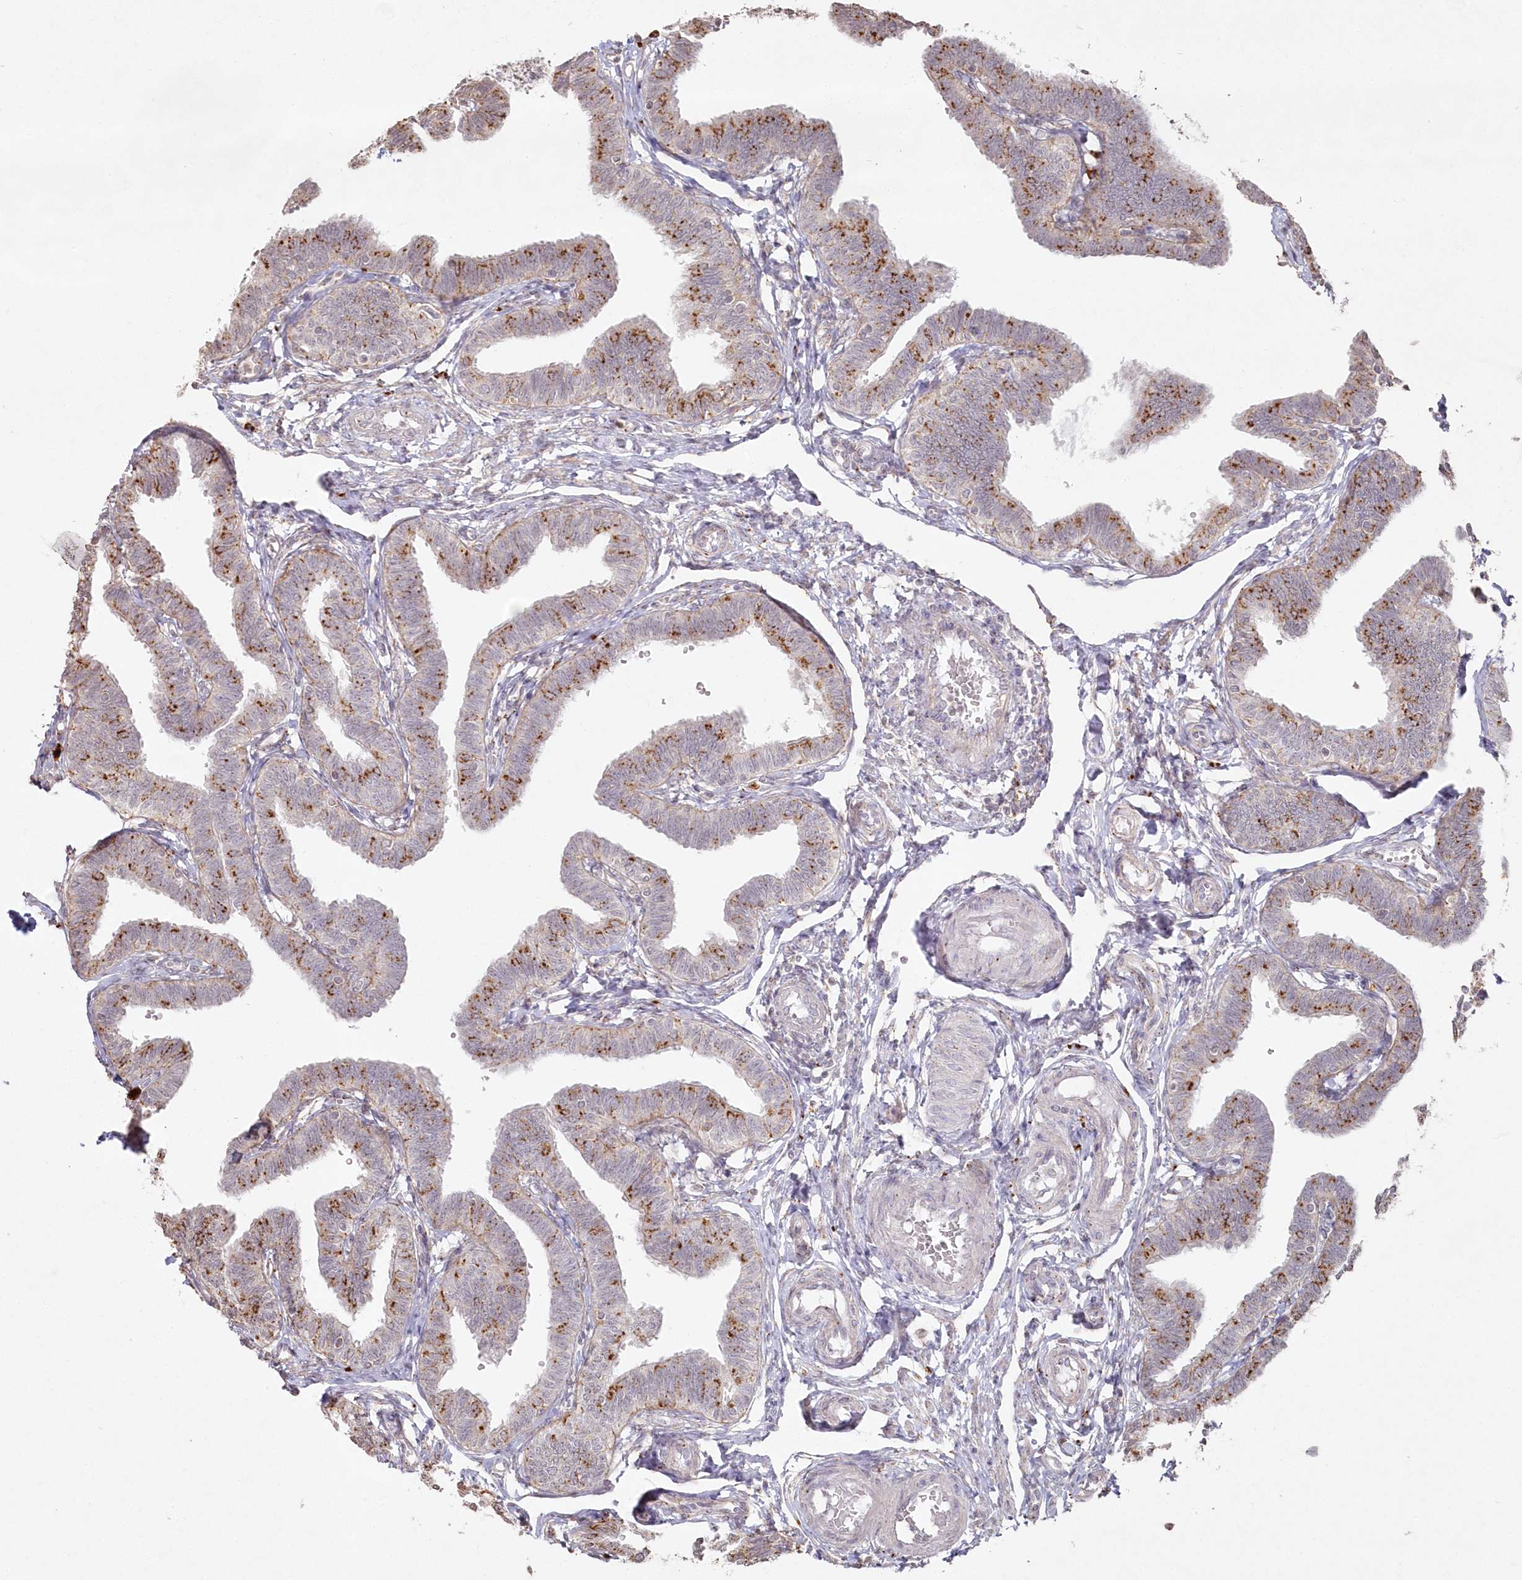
{"staining": {"intensity": "moderate", "quantity": ">75%", "location": "cytoplasmic/membranous"}, "tissue": "fallopian tube", "cell_type": "Glandular cells", "image_type": "normal", "snomed": [{"axis": "morphology", "description": "Normal tissue, NOS"}, {"axis": "topography", "description": "Fallopian tube"}, {"axis": "topography", "description": "Ovary"}], "caption": "Immunohistochemical staining of normal fallopian tube displays medium levels of moderate cytoplasmic/membranous expression in approximately >75% of glandular cells.", "gene": "ARSB", "patient": {"sex": "female", "age": 23}}